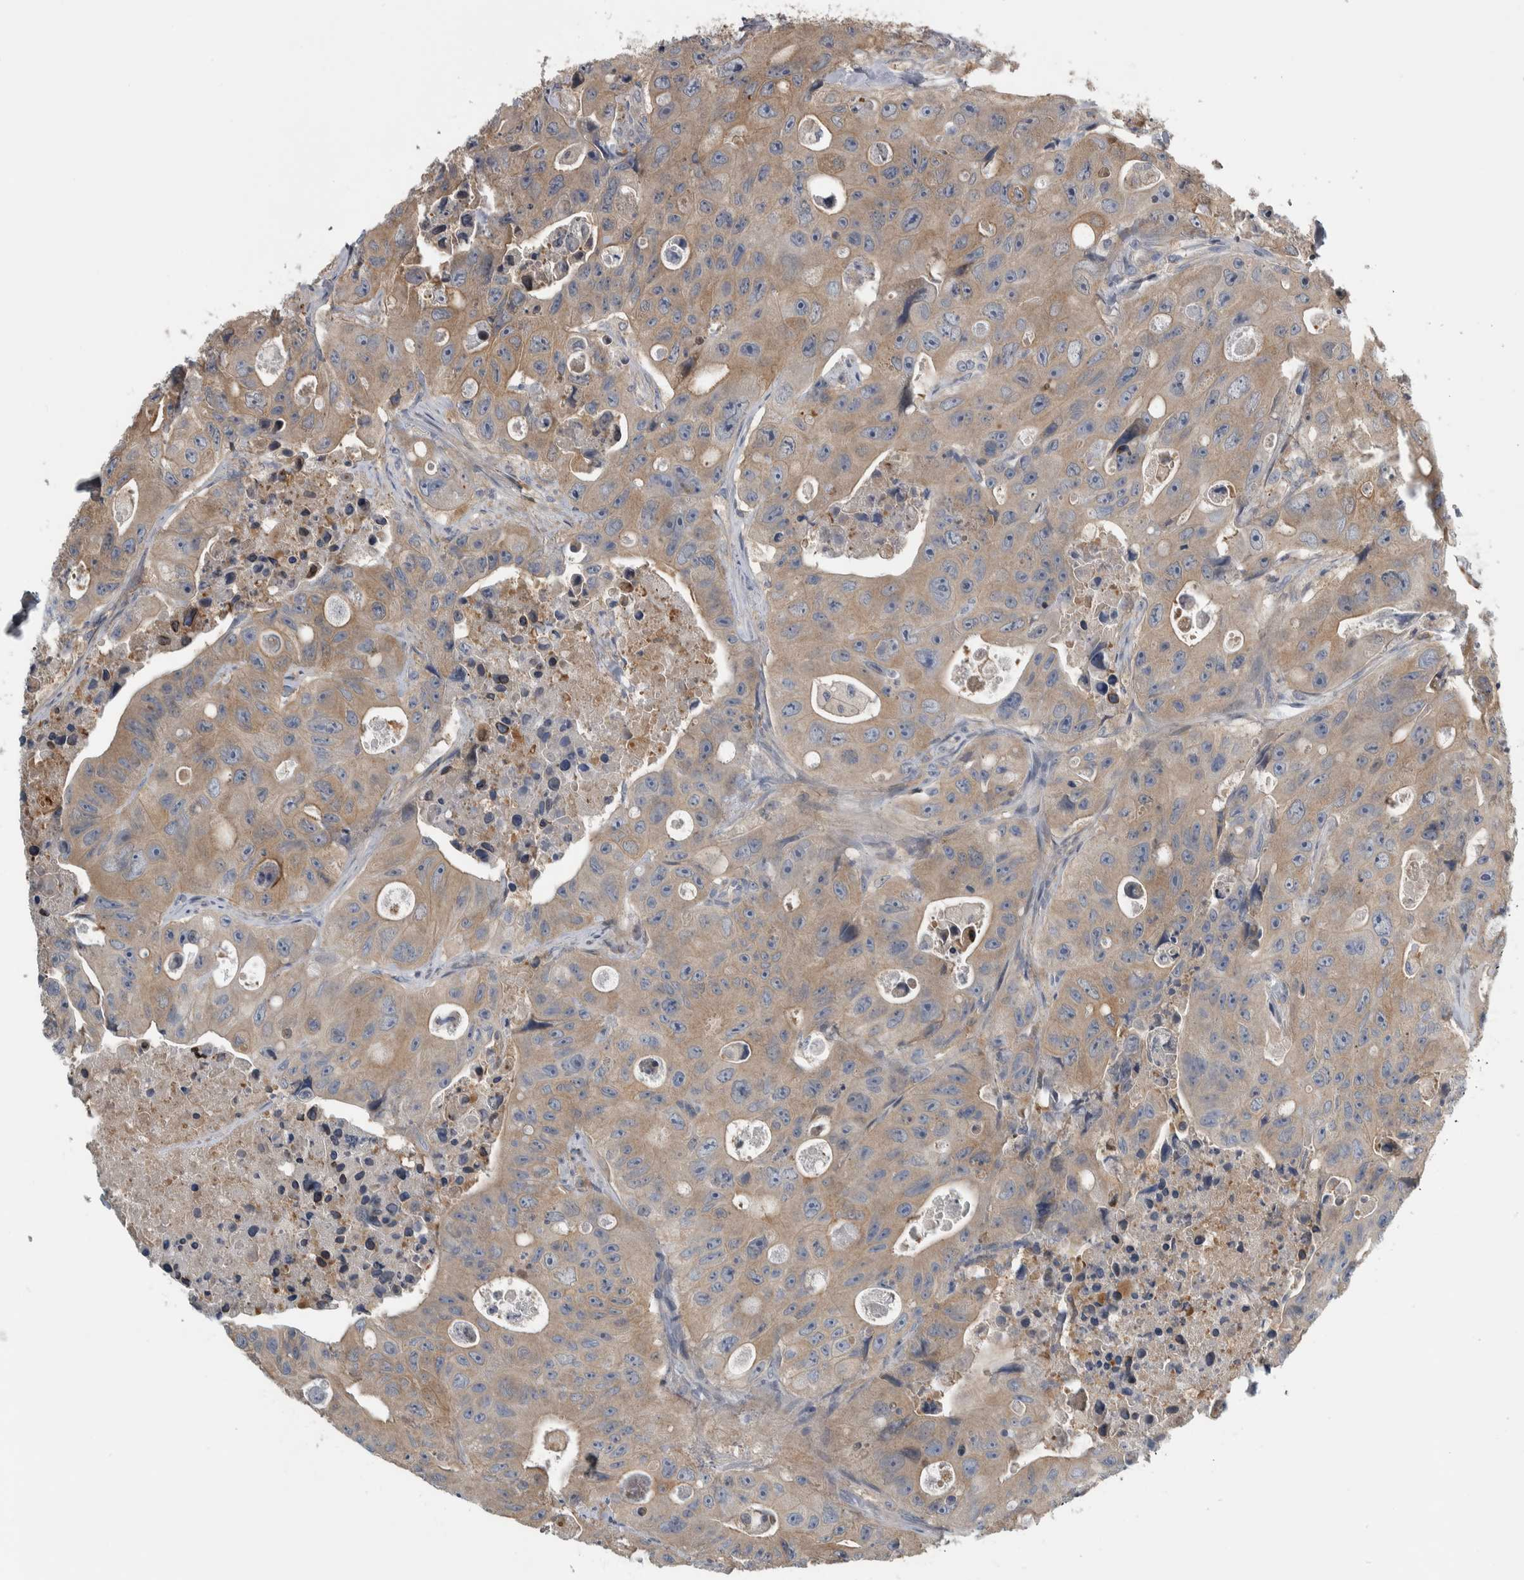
{"staining": {"intensity": "weak", "quantity": ">75%", "location": "cytoplasmic/membranous"}, "tissue": "colorectal cancer", "cell_type": "Tumor cells", "image_type": "cancer", "snomed": [{"axis": "morphology", "description": "Adenocarcinoma, NOS"}, {"axis": "topography", "description": "Colon"}], "caption": "Human colorectal cancer stained with a protein marker reveals weak staining in tumor cells.", "gene": "NT5C2", "patient": {"sex": "female", "age": 46}}